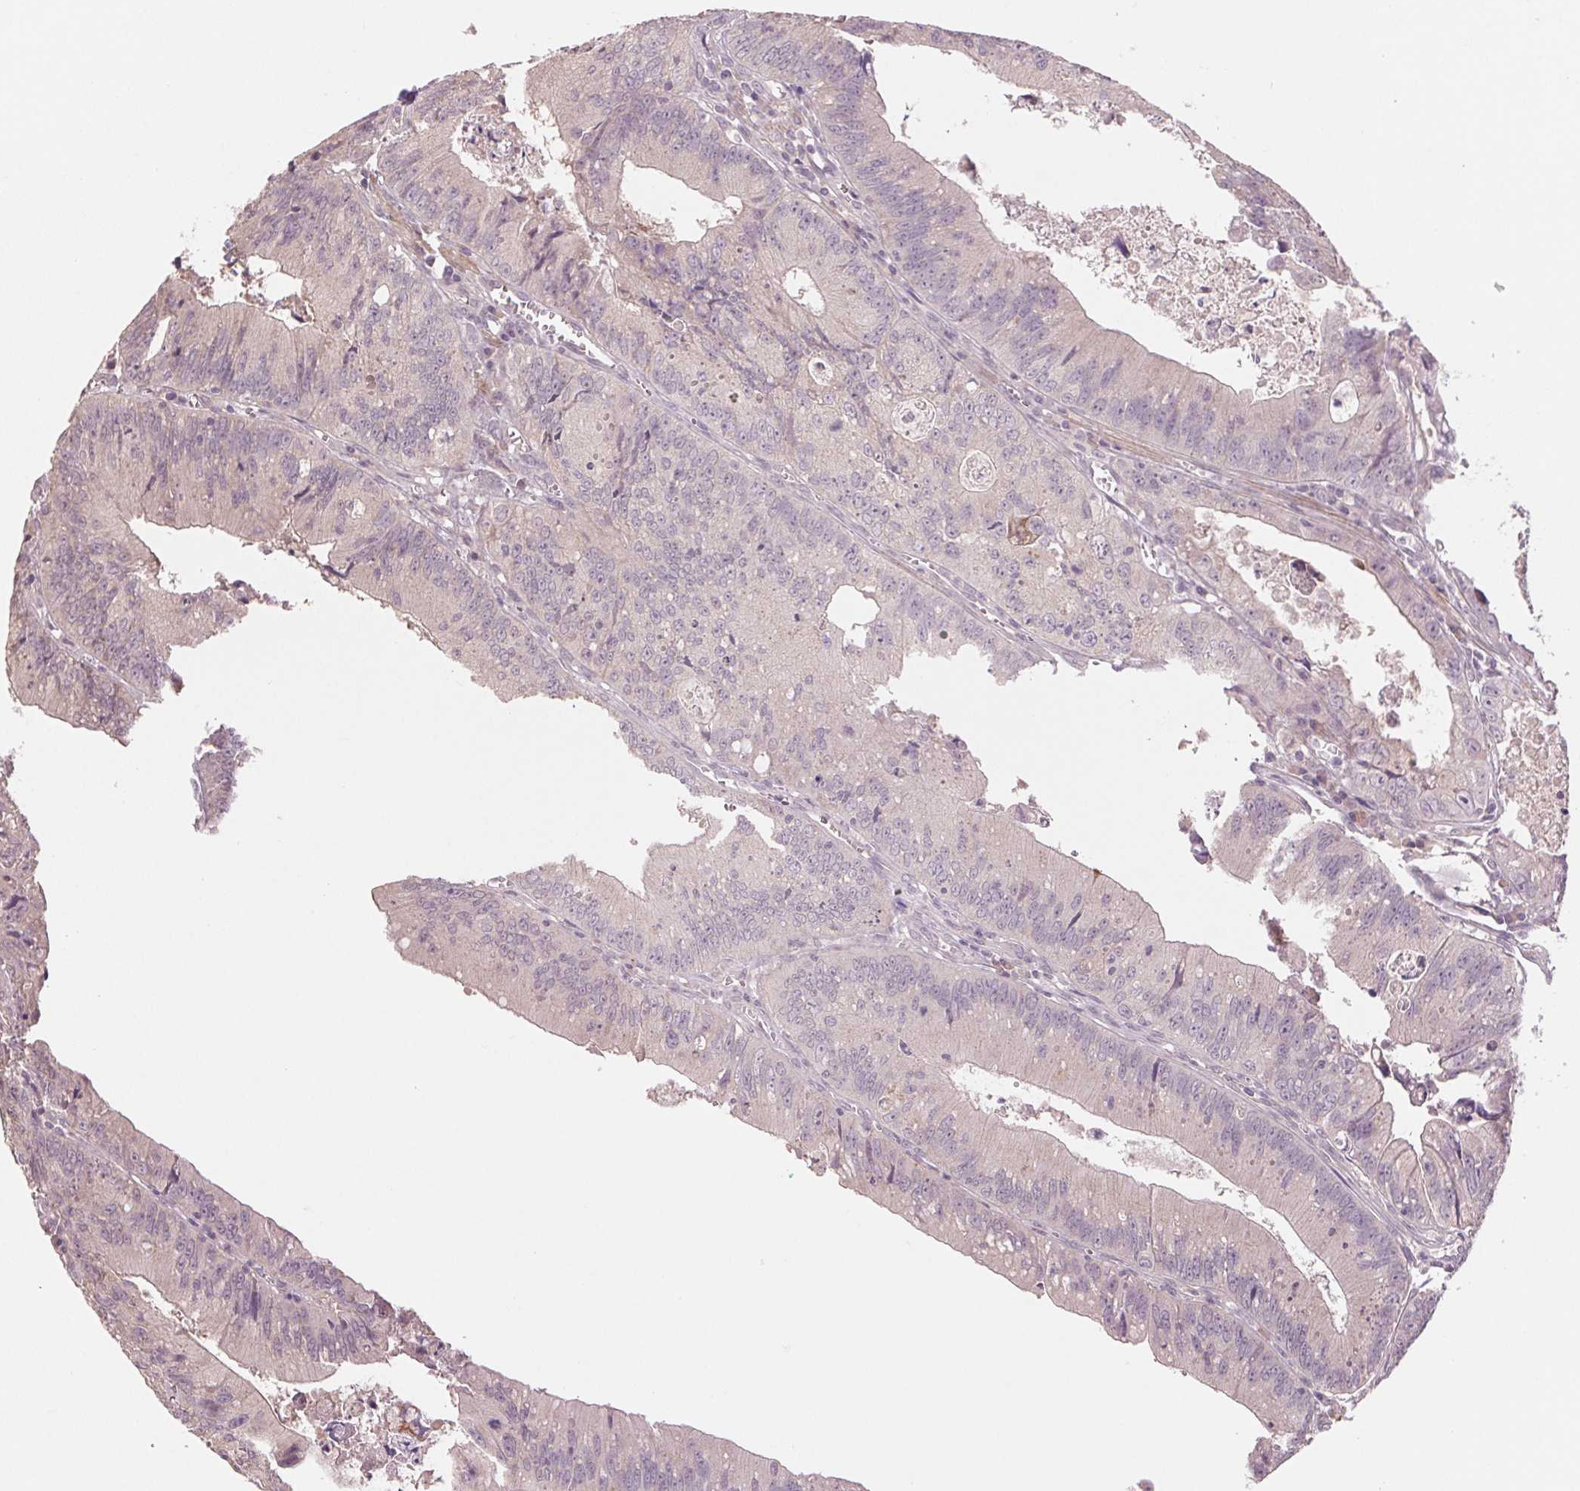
{"staining": {"intensity": "negative", "quantity": "none", "location": "none"}, "tissue": "colorectal cancer", "cell_type": "Tumor cells", "image_type": "cancer", "snomed": [{"axis": "morphology", "description": "Adenocarcinoma, NOS"}, {"axis": "topography", "description": "Rectum"}], "caption": "Colorectal cancer was stained to show a protein in brown. There is no significant staining in tumor cells.", "gene": "PPIA", "patient": {"sex": "female", "age": 81}}